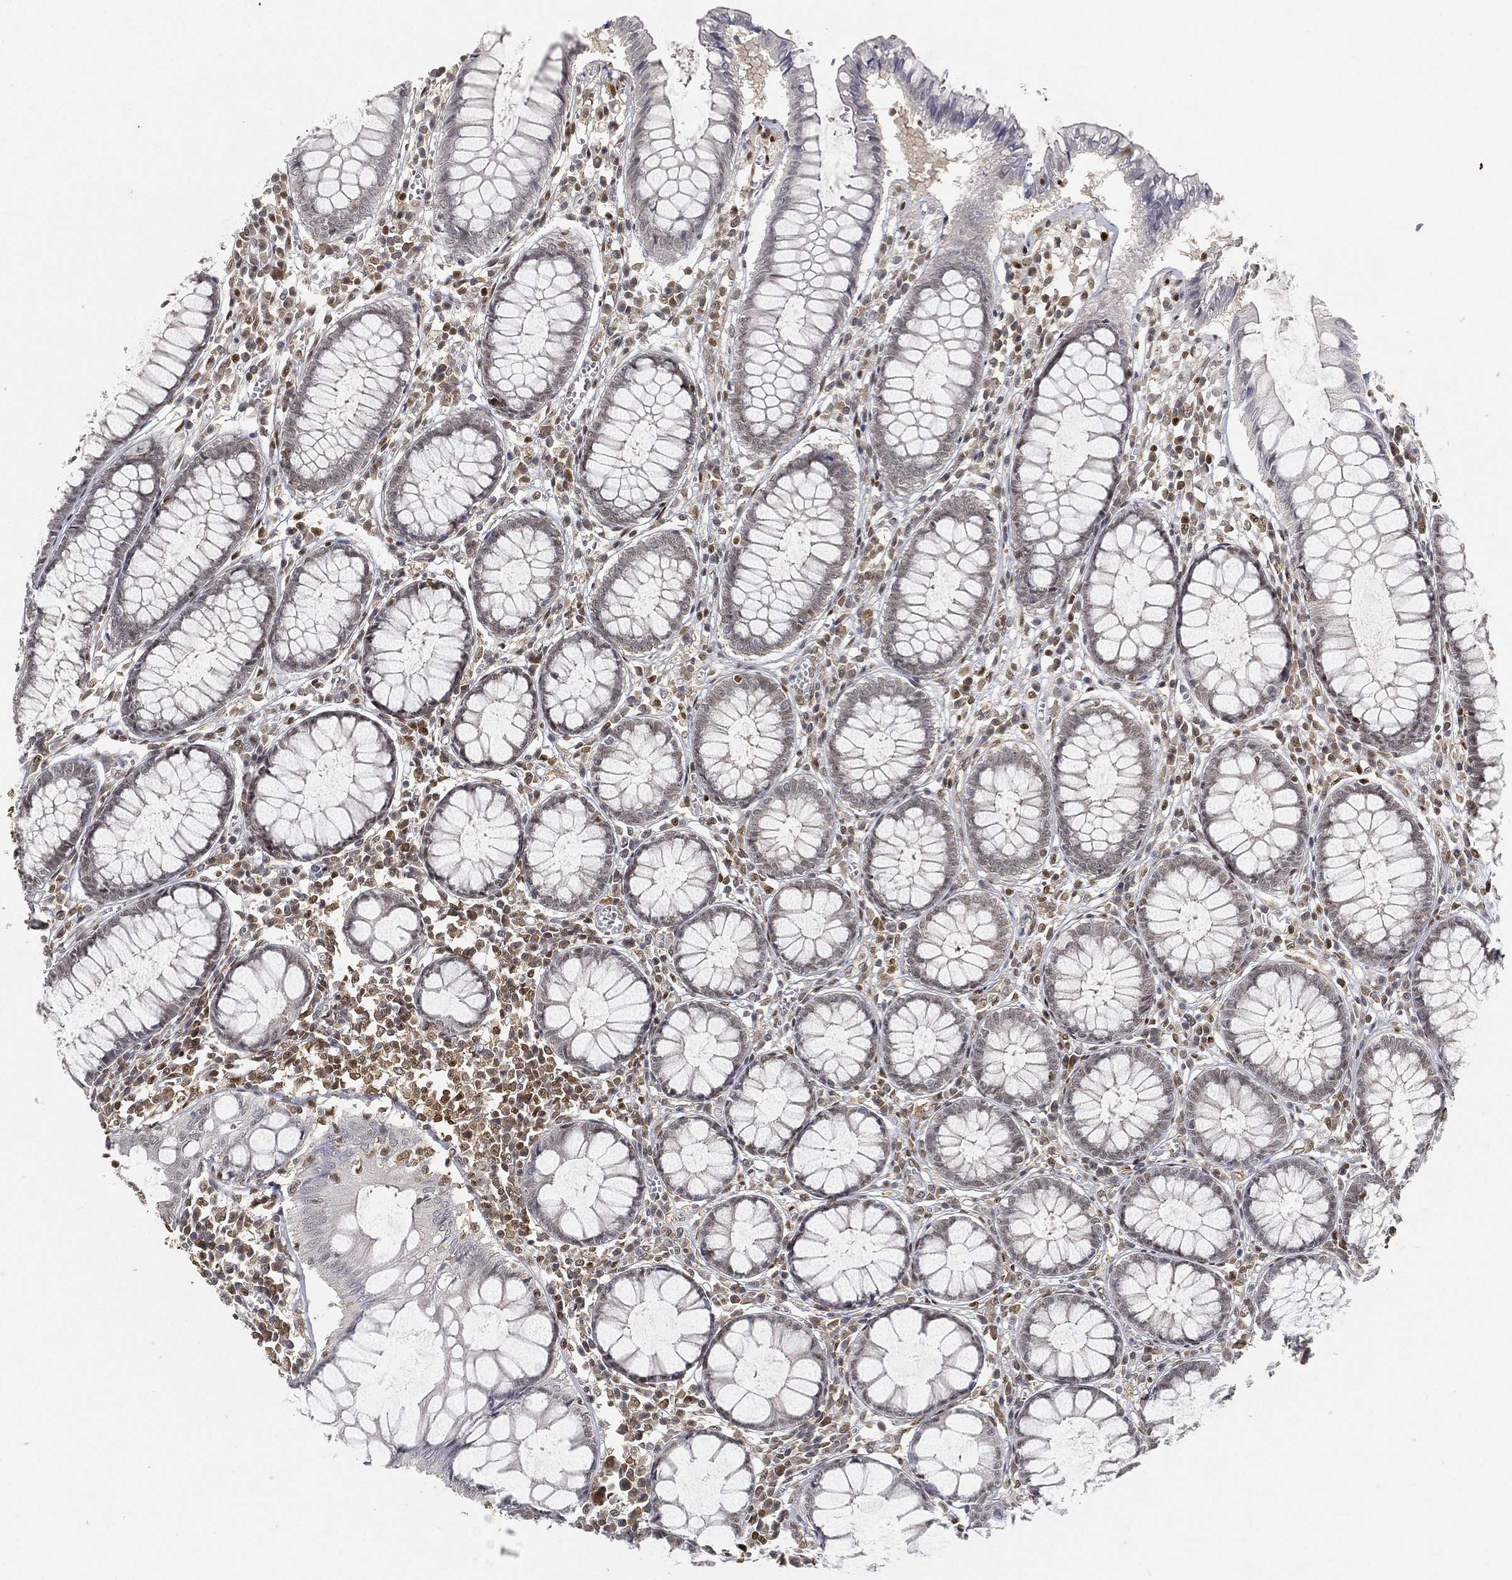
{"staining": {"intensity": "negative", "quantity": "none", "location": "none"}, "tissue": "colon", "cell_type": "Endothelial cells", "image_type": "normal", "snomed": [{"axis": "morphology", "description": "Normal tissue, NOS"}, {"axis": "topography", "description": "Colon"}], "caption": "A histopathology image of colon stained for a protein shows no brown staining in endothelial cells.", "gene": "CRTC3", "patient": {"sex": "male", "age": 65}}